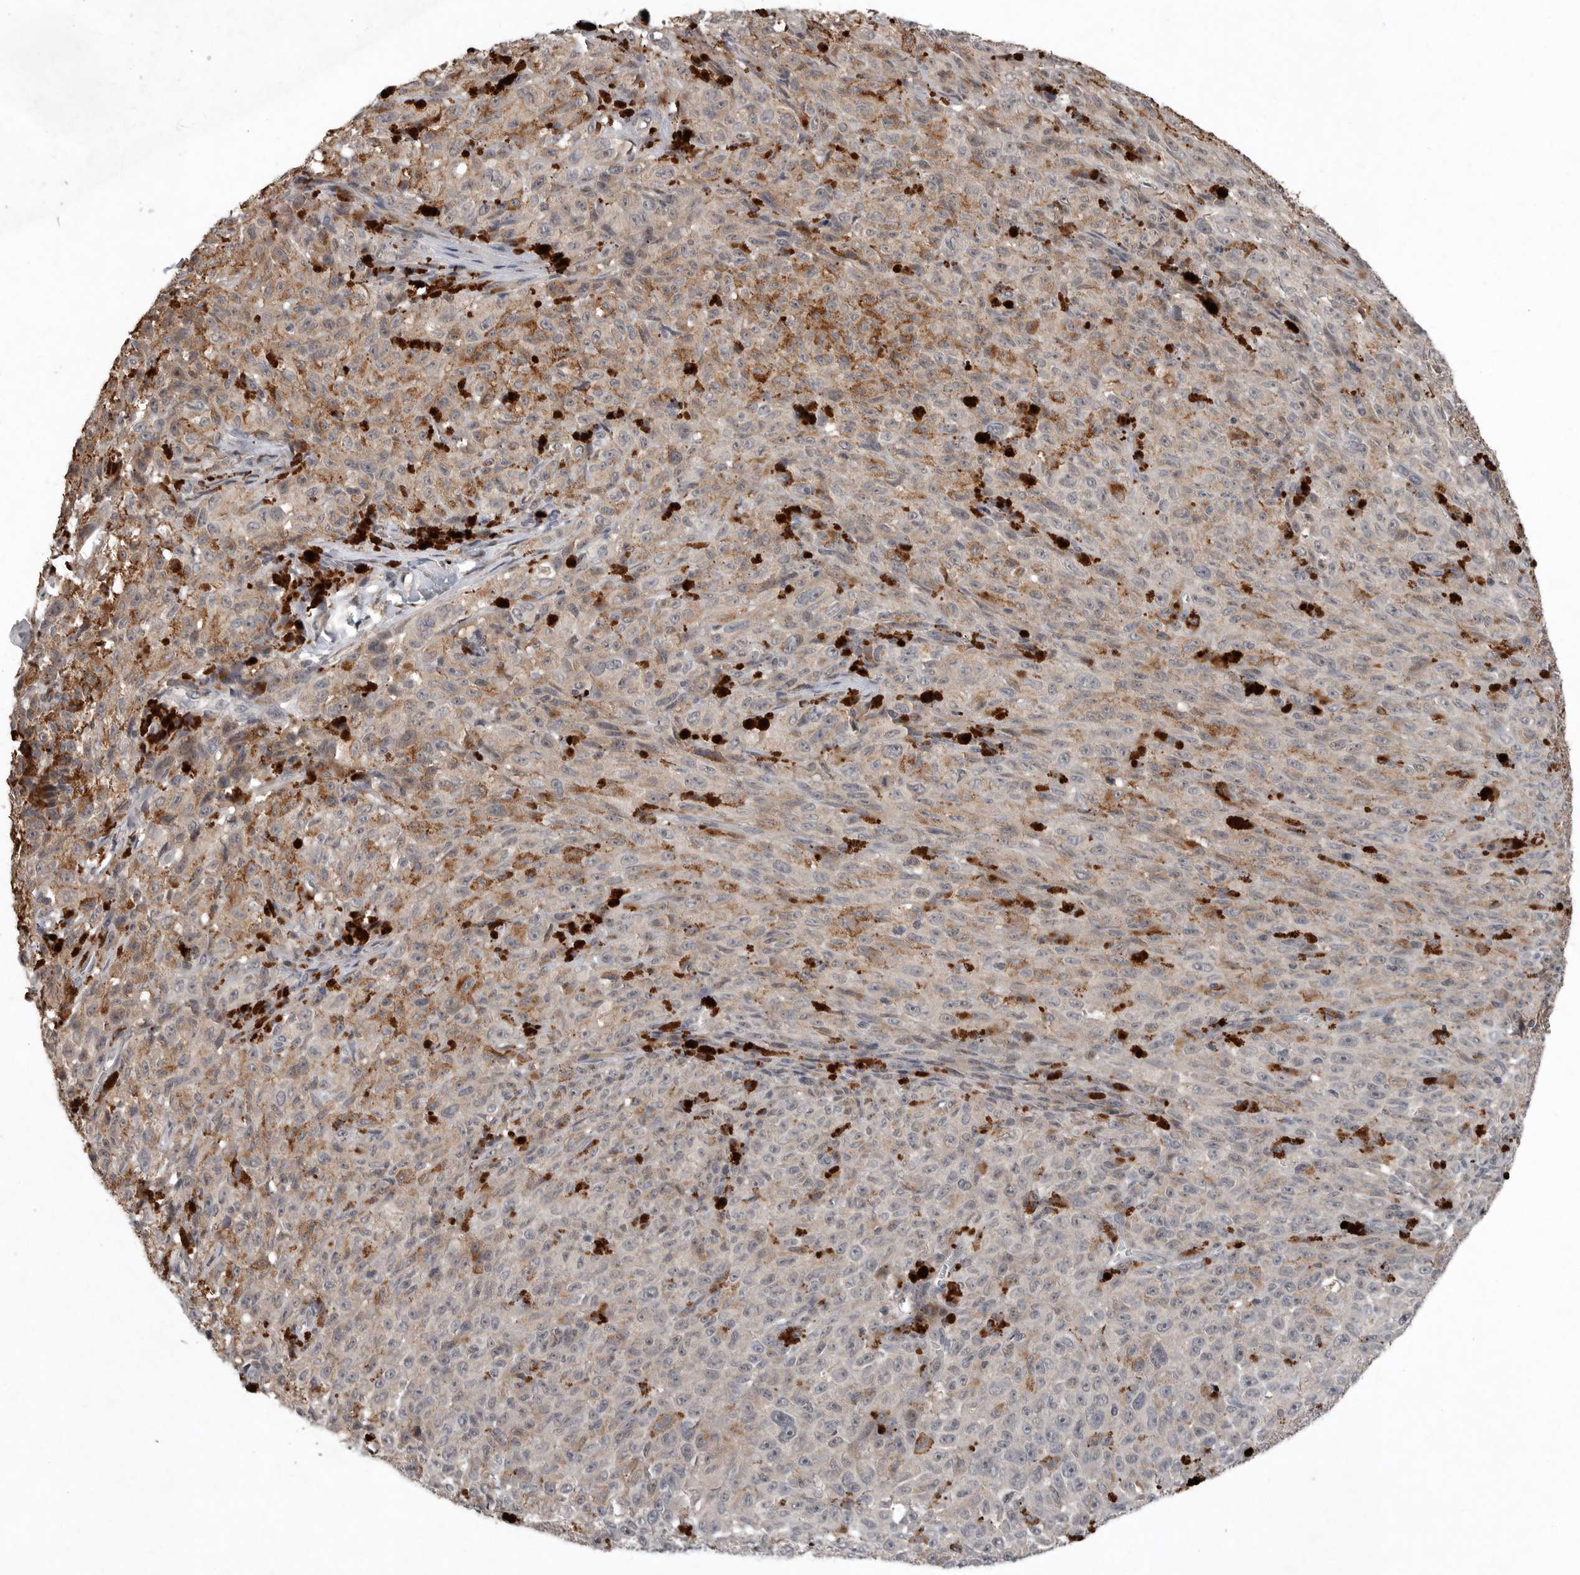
{"staining": {"intensity": "moderate", "quantity": "25%-75%", "location": "cytoplasmic/membranous"}, "tissue": "melanoma", "cell_type": "Tumor cells", "image_type": "cancer", "snomed": [{"axis": "morphology", "description": "Malignant melanoma, NOS"}, {"axis": "topography", "description": "Skin"}], "caption": "DAB (3,3'-diaminobenzidine) immunohistochemical staining of melanoma shows moderate cytoplasmic/membranous protein expression in about 25%-75% of tumor cells.", "gene": "SCP2", "patient": {"sex": "female", "age": 82}}